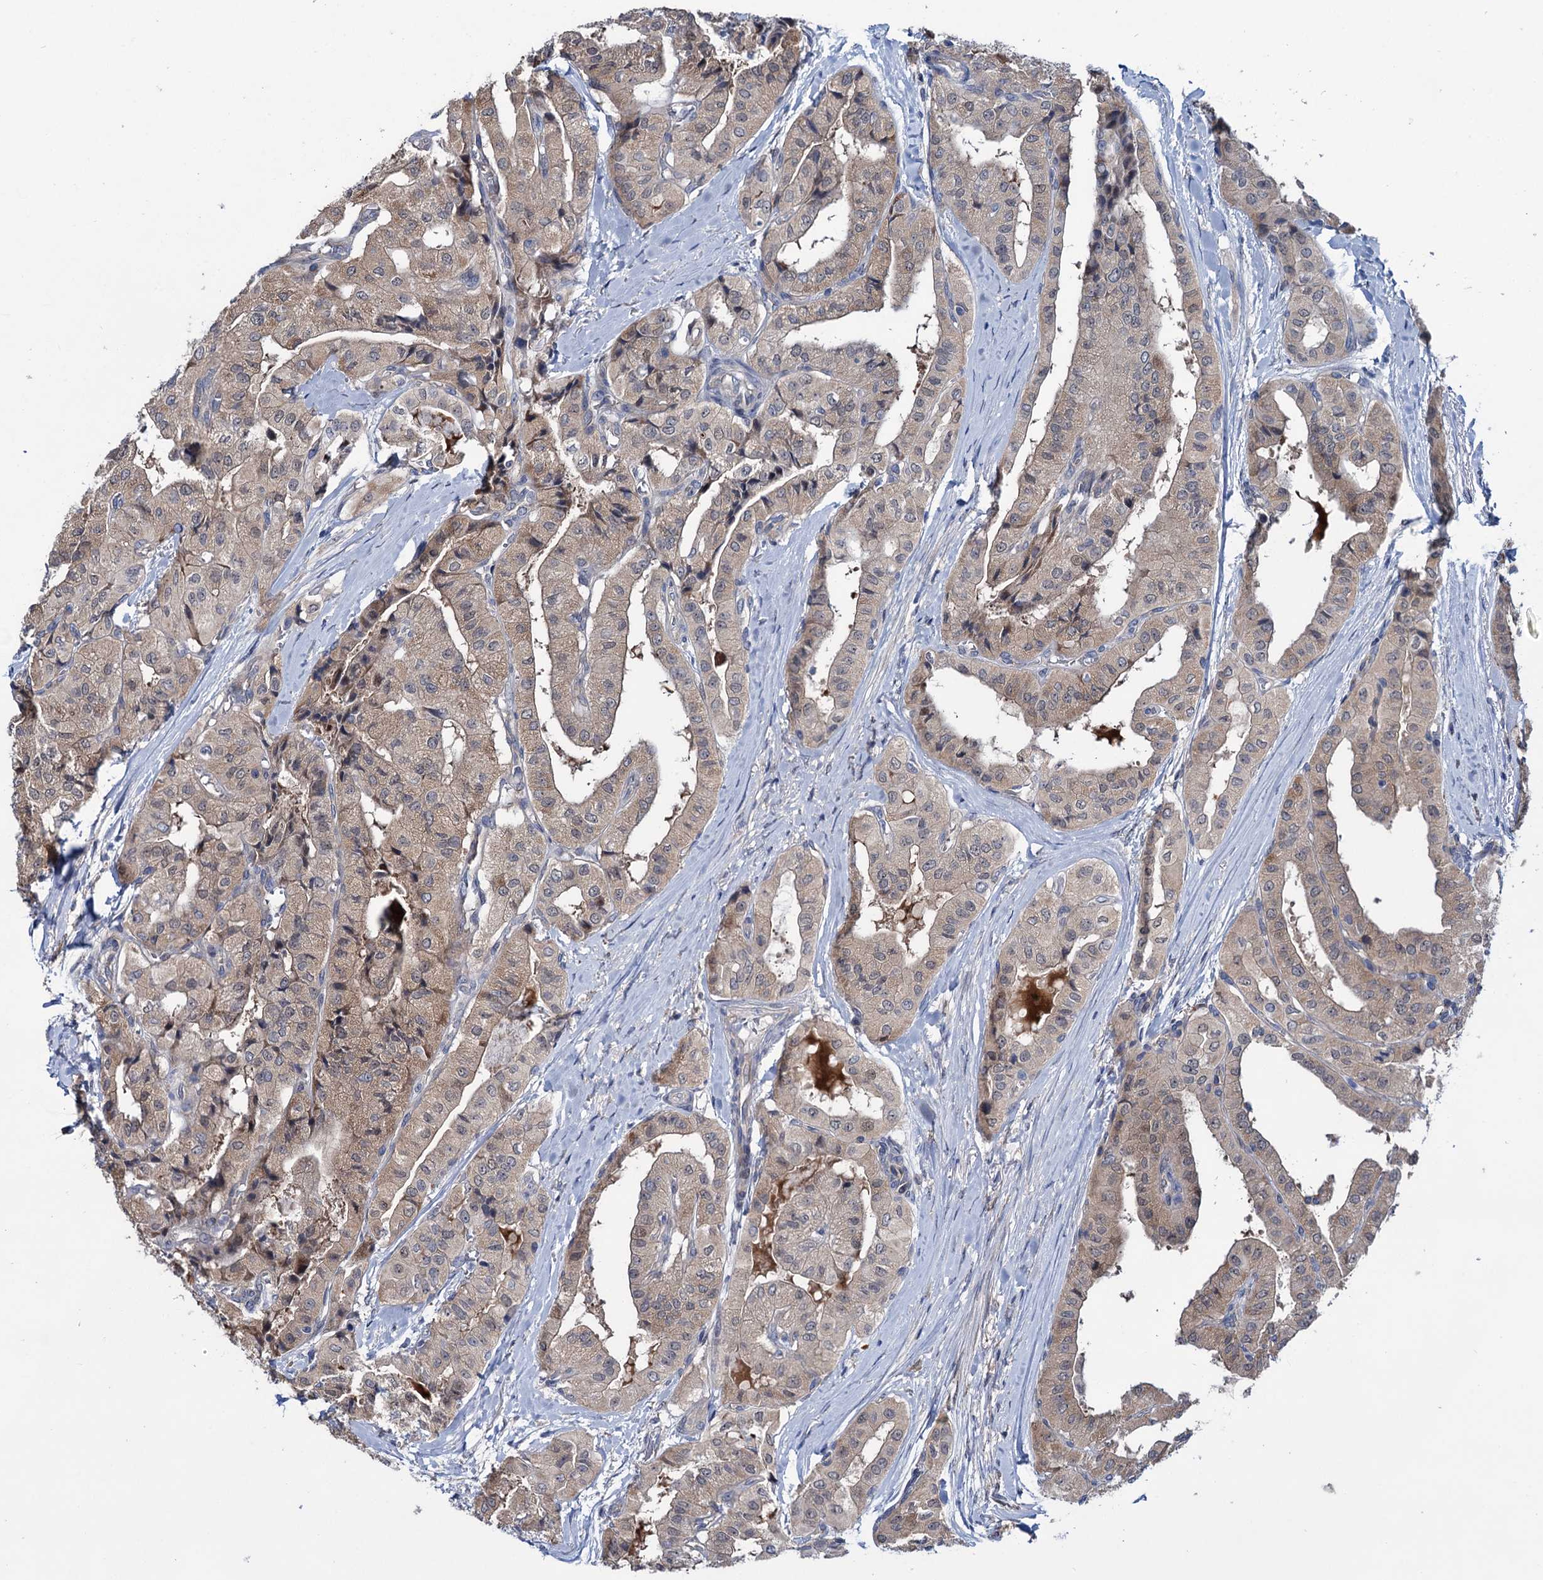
{"staining": {"intensity": "weak", "quantity": "25%-75%", "location": "cytoplasmic/membranous"}, "tissue": "thyroid cancer", "cell_type": "Tumor cells", "image_type": "cancer", "snomed": [{"axis": "morphology", "description": "Papillary adenocarcinoma, NOS"}, {"axis": "topography", "description": "Thyroid gland"}], "caption": "The micrograph exhibits a brown stain indicating the presence of a protein in the cytoplasmic/membranous of tumor cells in thyroid cancer. Using DAB (brown) and hematoxylin (blue) stains, captured at high magnification using brightfield microscopy.", "gene": "EYA4", "patient": {"sex": "female", "age": 59}}